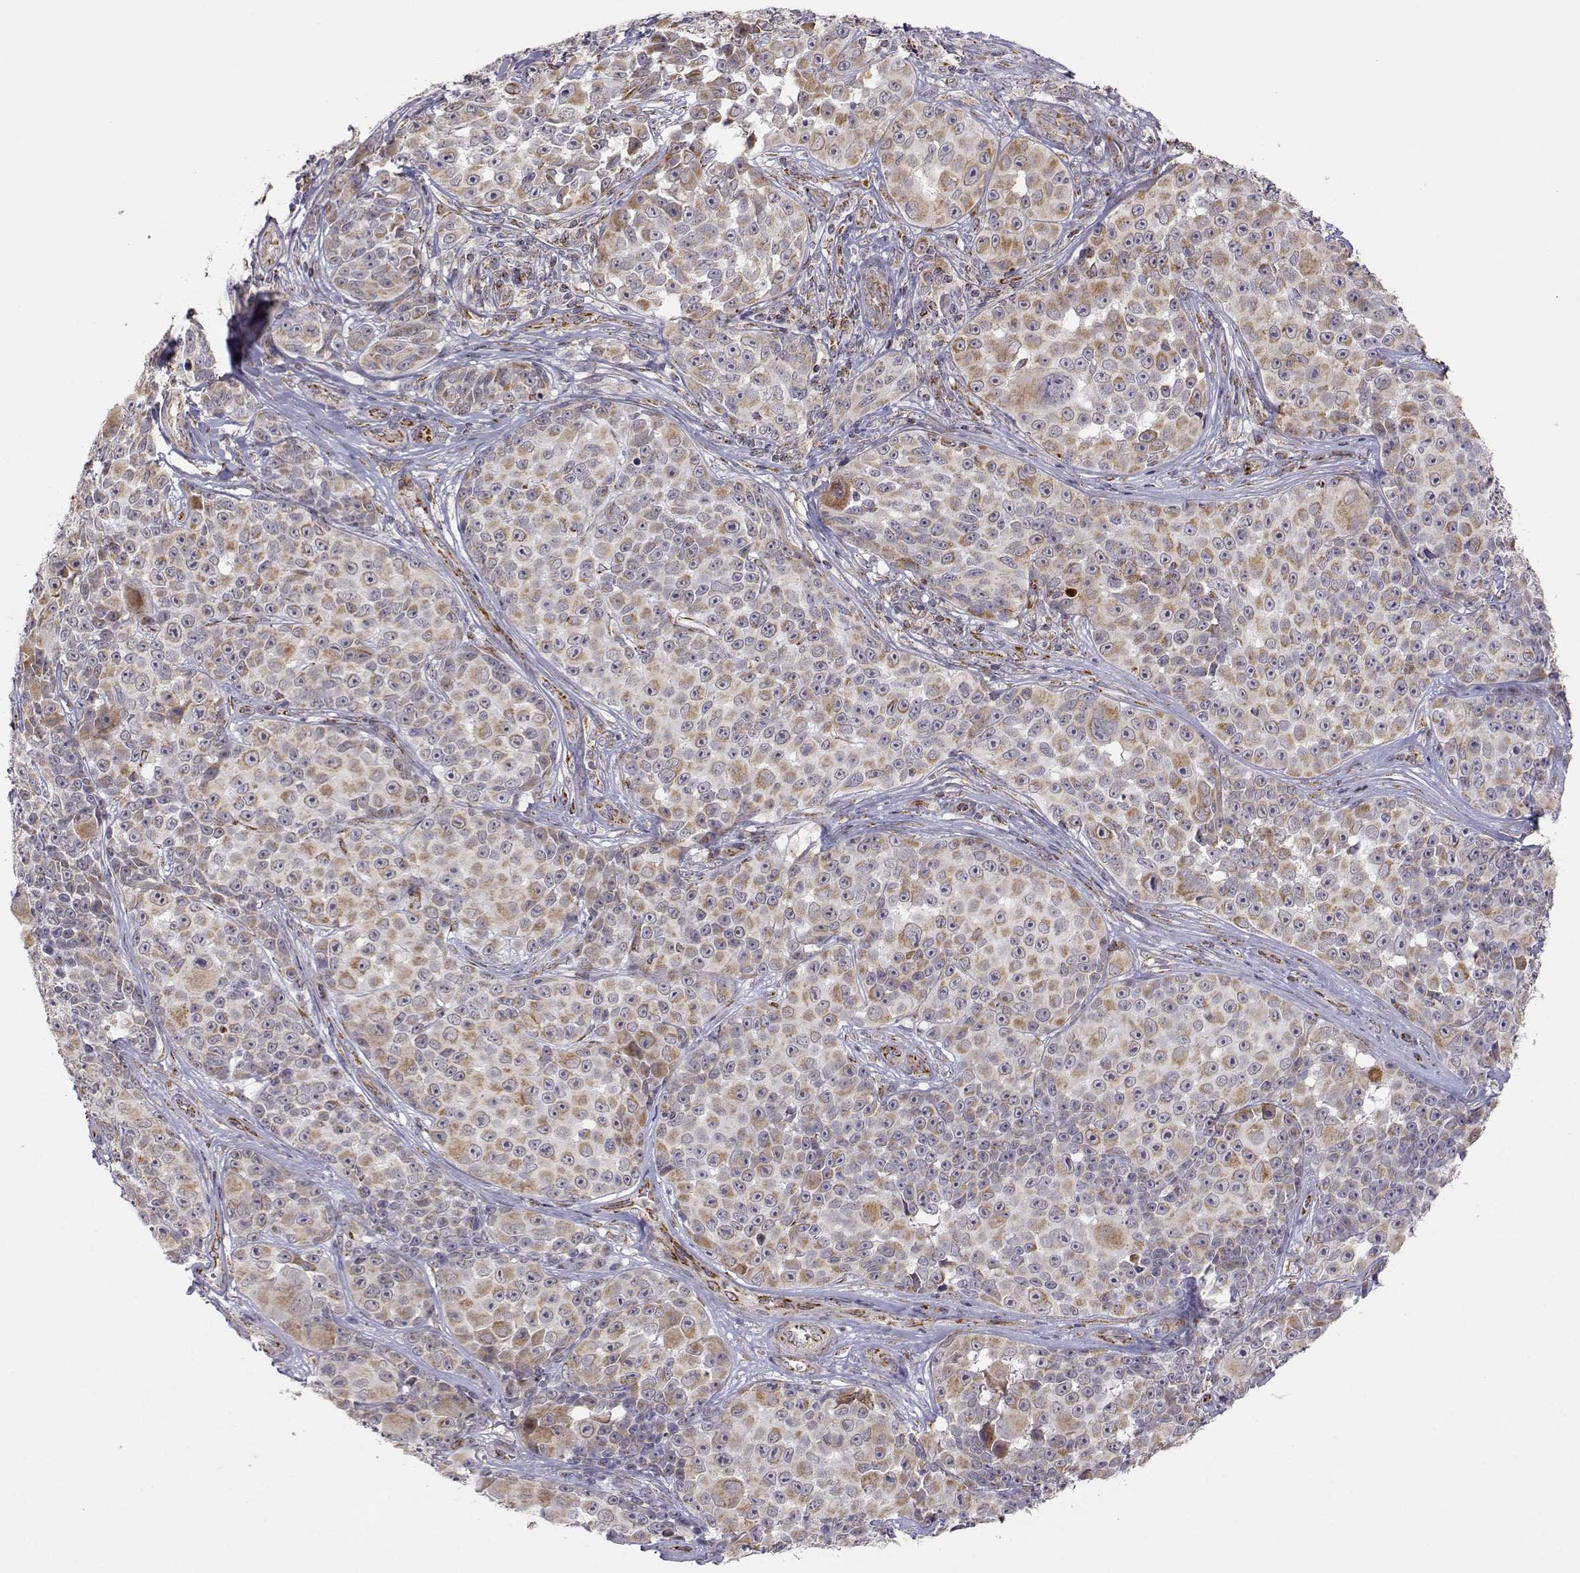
{"staining": {"intensity": "weak", "quantity": ">75%", "location": "cytoplasmic/membranous"}, "tissue": "melanoma", "cell_type": "Tumor cells", "image_type": "cancer", "snomed": [{"axis": "morphology", "description": "Malignant melanoma, NOS"}, {"axis": "topography", "description": "Skin"}], "caption": "Brown immunohistochemical staining in human malignant melanoma exhibits weak cytoplasmic/membranous positivity in approximately >75% of tumor cells. (Brightfield microscopy of DAB IHC at high magnification).", "gene": "EXOG", "patient": {"sex": "female", "age": 88}}